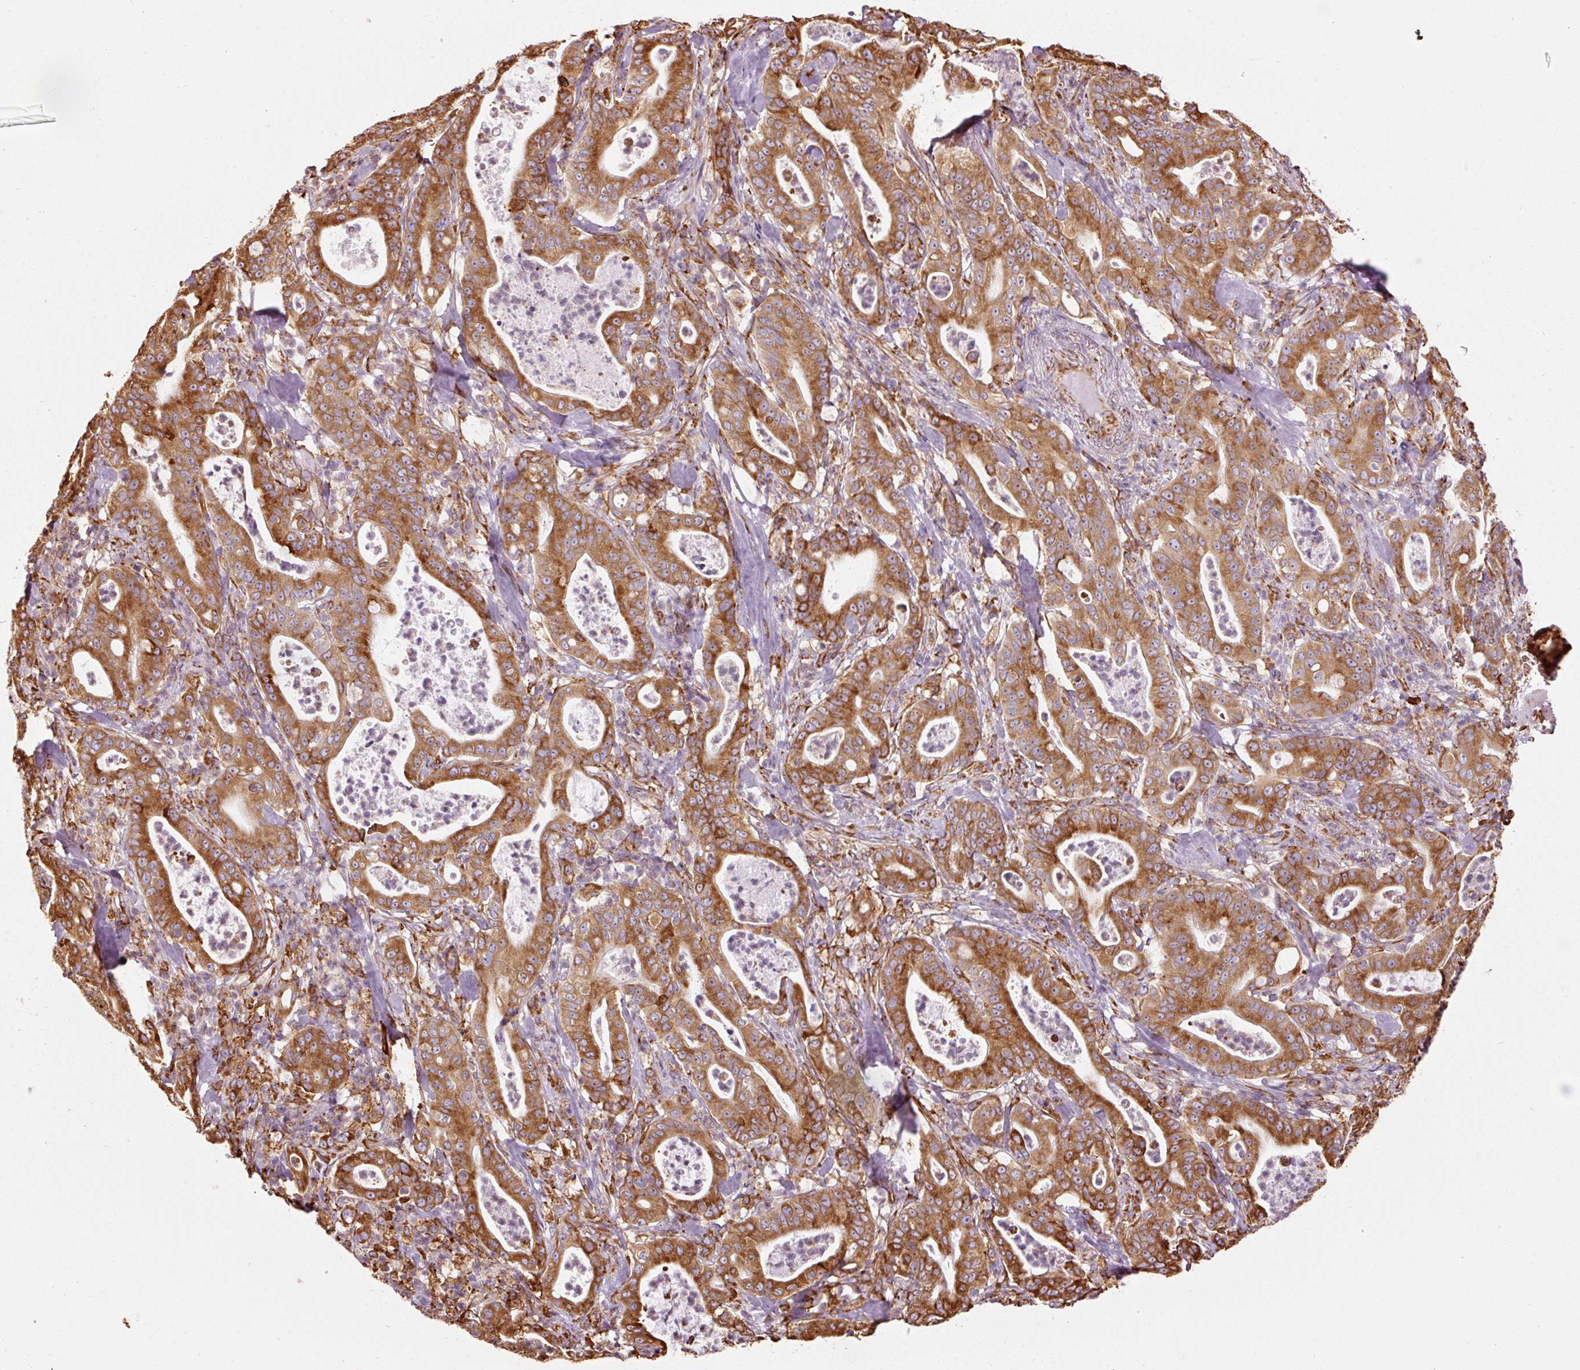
{"staining": {"intensity": "strong", "quantity": ">75%", "location": "cytoplasmic/membranous"}, "tissue": "pancreatic cancer", "cell_type": "Tumor cells", "image_type": "cancer", "snomed": [{"axis": "morphology", "description": "Adenocarcinoma, NOS"}, {"axis": "topography", "description": "Pancreas"}], "caption": "Adenocarcinoma (pancreatic) tissue shows strong cytoplasmic/membranous staining in approximately >75% of tumor cells", "gene": "KLC1", "patient": {"sex": "male", "age": 71}}